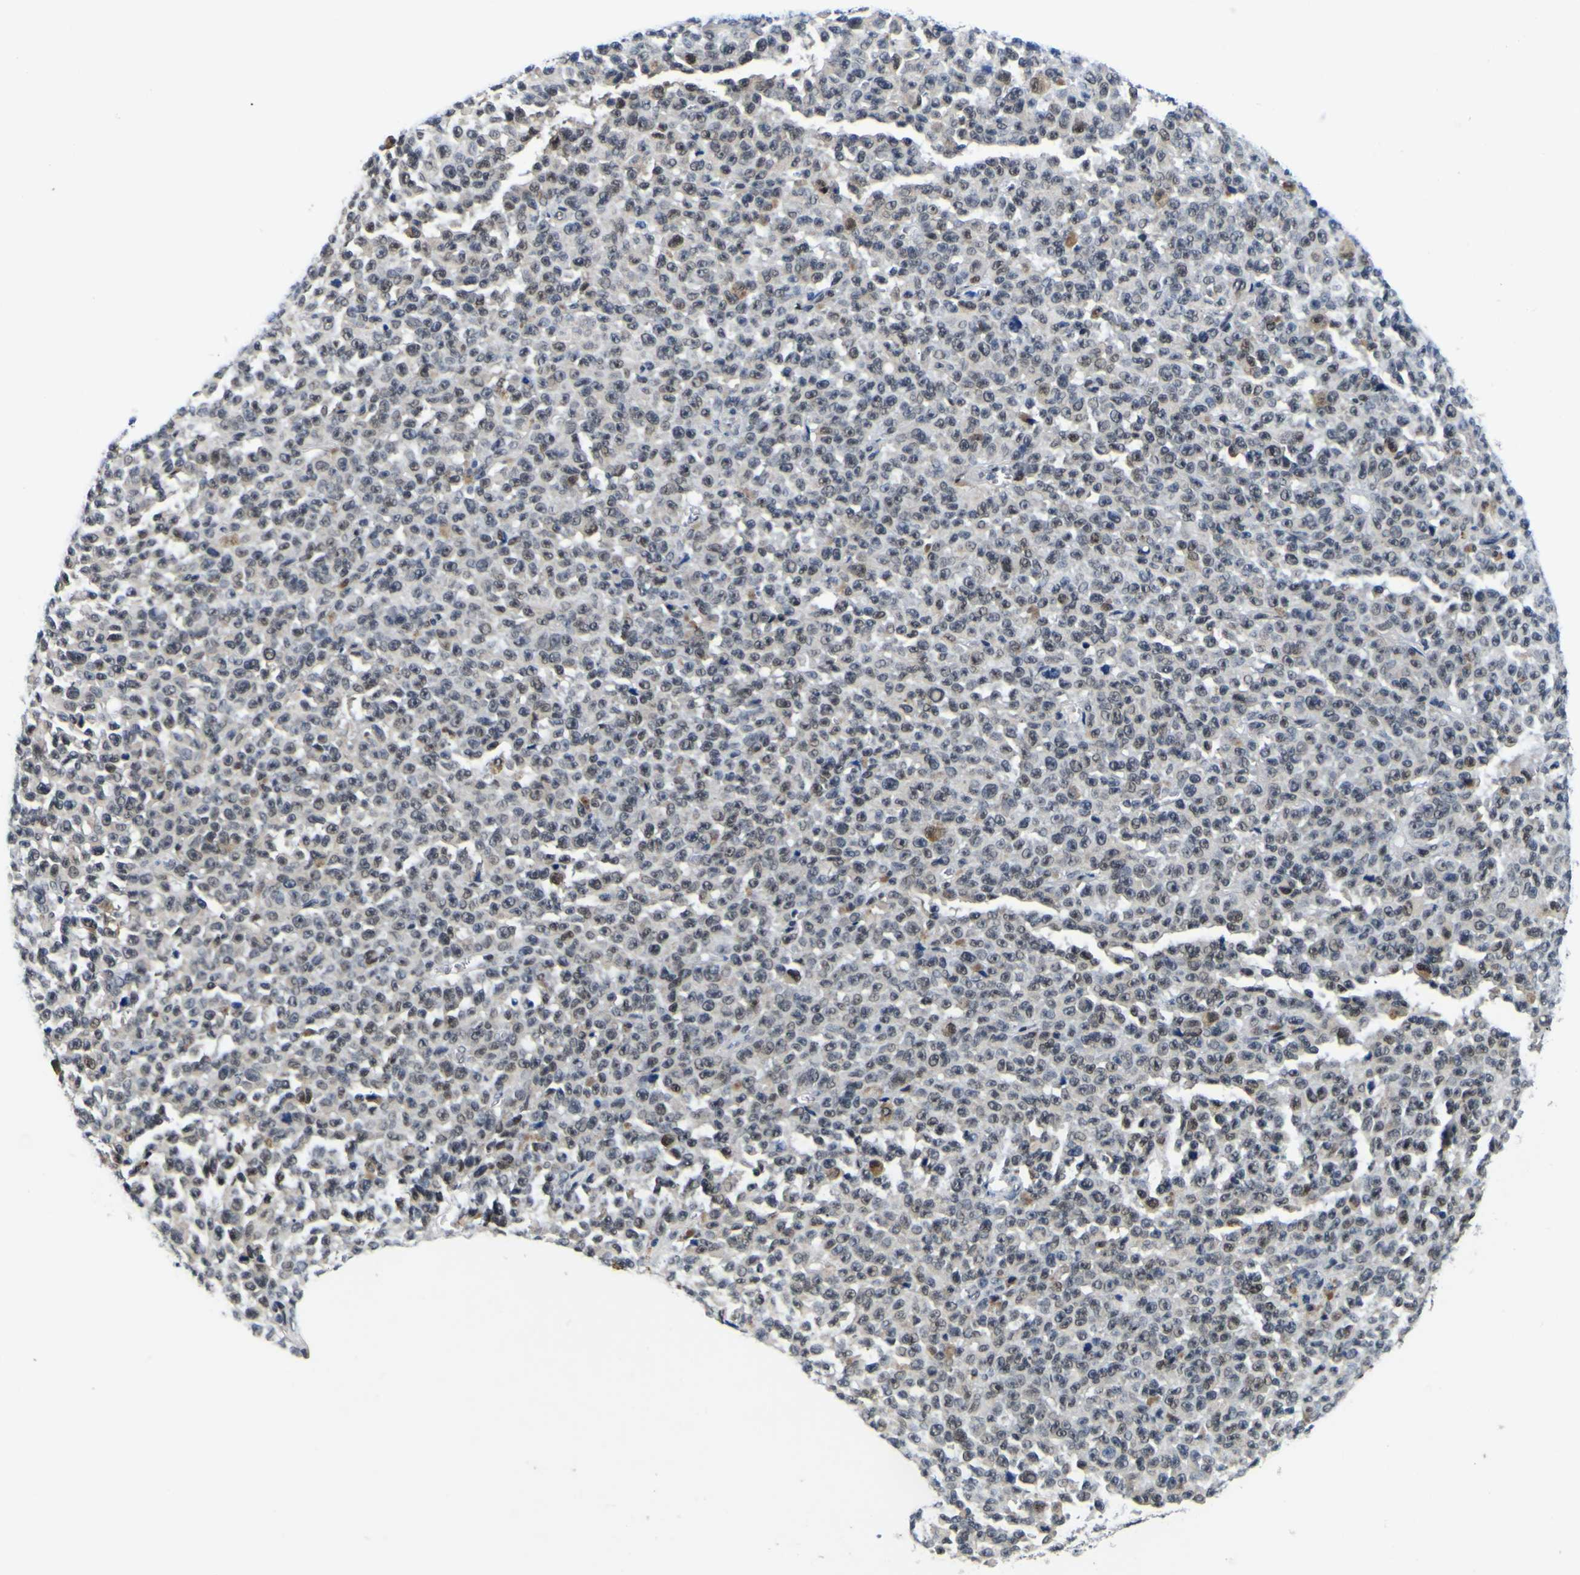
{"staining": {"intensity": "weak", "quantity": "<25%", "location": "nuclear"}, "tissue": "melanoma", "cell_type": "Tumor cells", "image_type": "cancer", "snomed": [{"axis": "morphology", "description": "Malignant melanoma, NOS"}, {"axis": "topography", "description": "Skin"}], "caption": "This is an immunohistochemistry histopathology image of human melanoma. There is no positivity in tumor cells.", "gene": "CUL4B", "patient": {"sex": "female", "age": 82}}